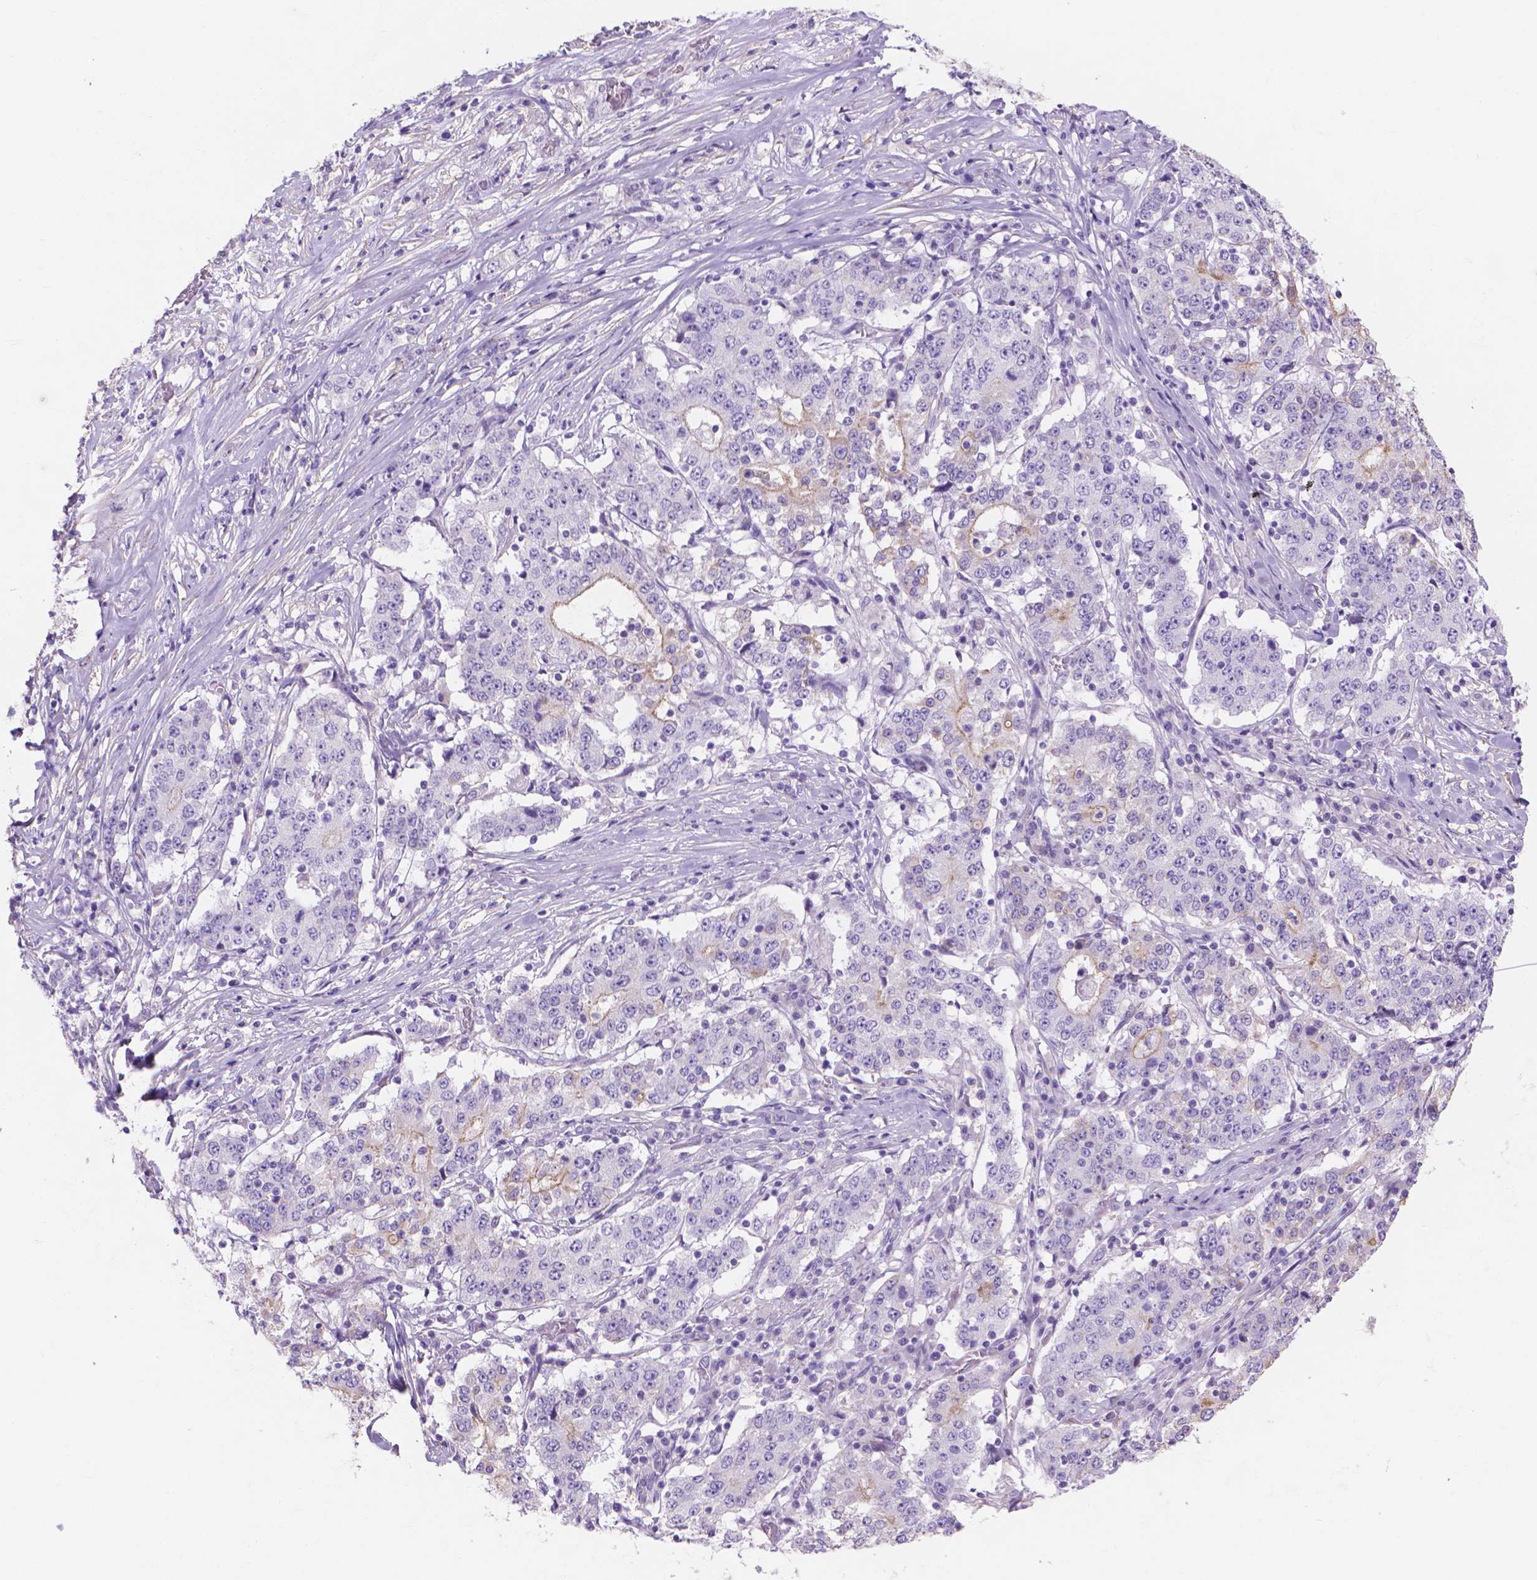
{"staining": {"intensity": "negative", "quantity": "none", "location": "none"}, "tissue": "stomach cancer", "cell_type": "Tumor cells", "image_type": "cancer", "snomed": [{"axis": "morphology", "description": "Adenocarcinoma, NOS"}, {"axis": "topography", "description": "Stomach"}], "caption": "Adenocarcinoma (stomach) was stained to show a protein in brown. There is no significant staining in tumor cells. Brightfield microscopy of immunohistochemistry stained with DAB (3,3'-diaminobenzidine) (brown) and hematoxylin (blue), captured at high magnification.", "gene": "MBLAC1", "patient": {"sex": "male", "age": 59}}